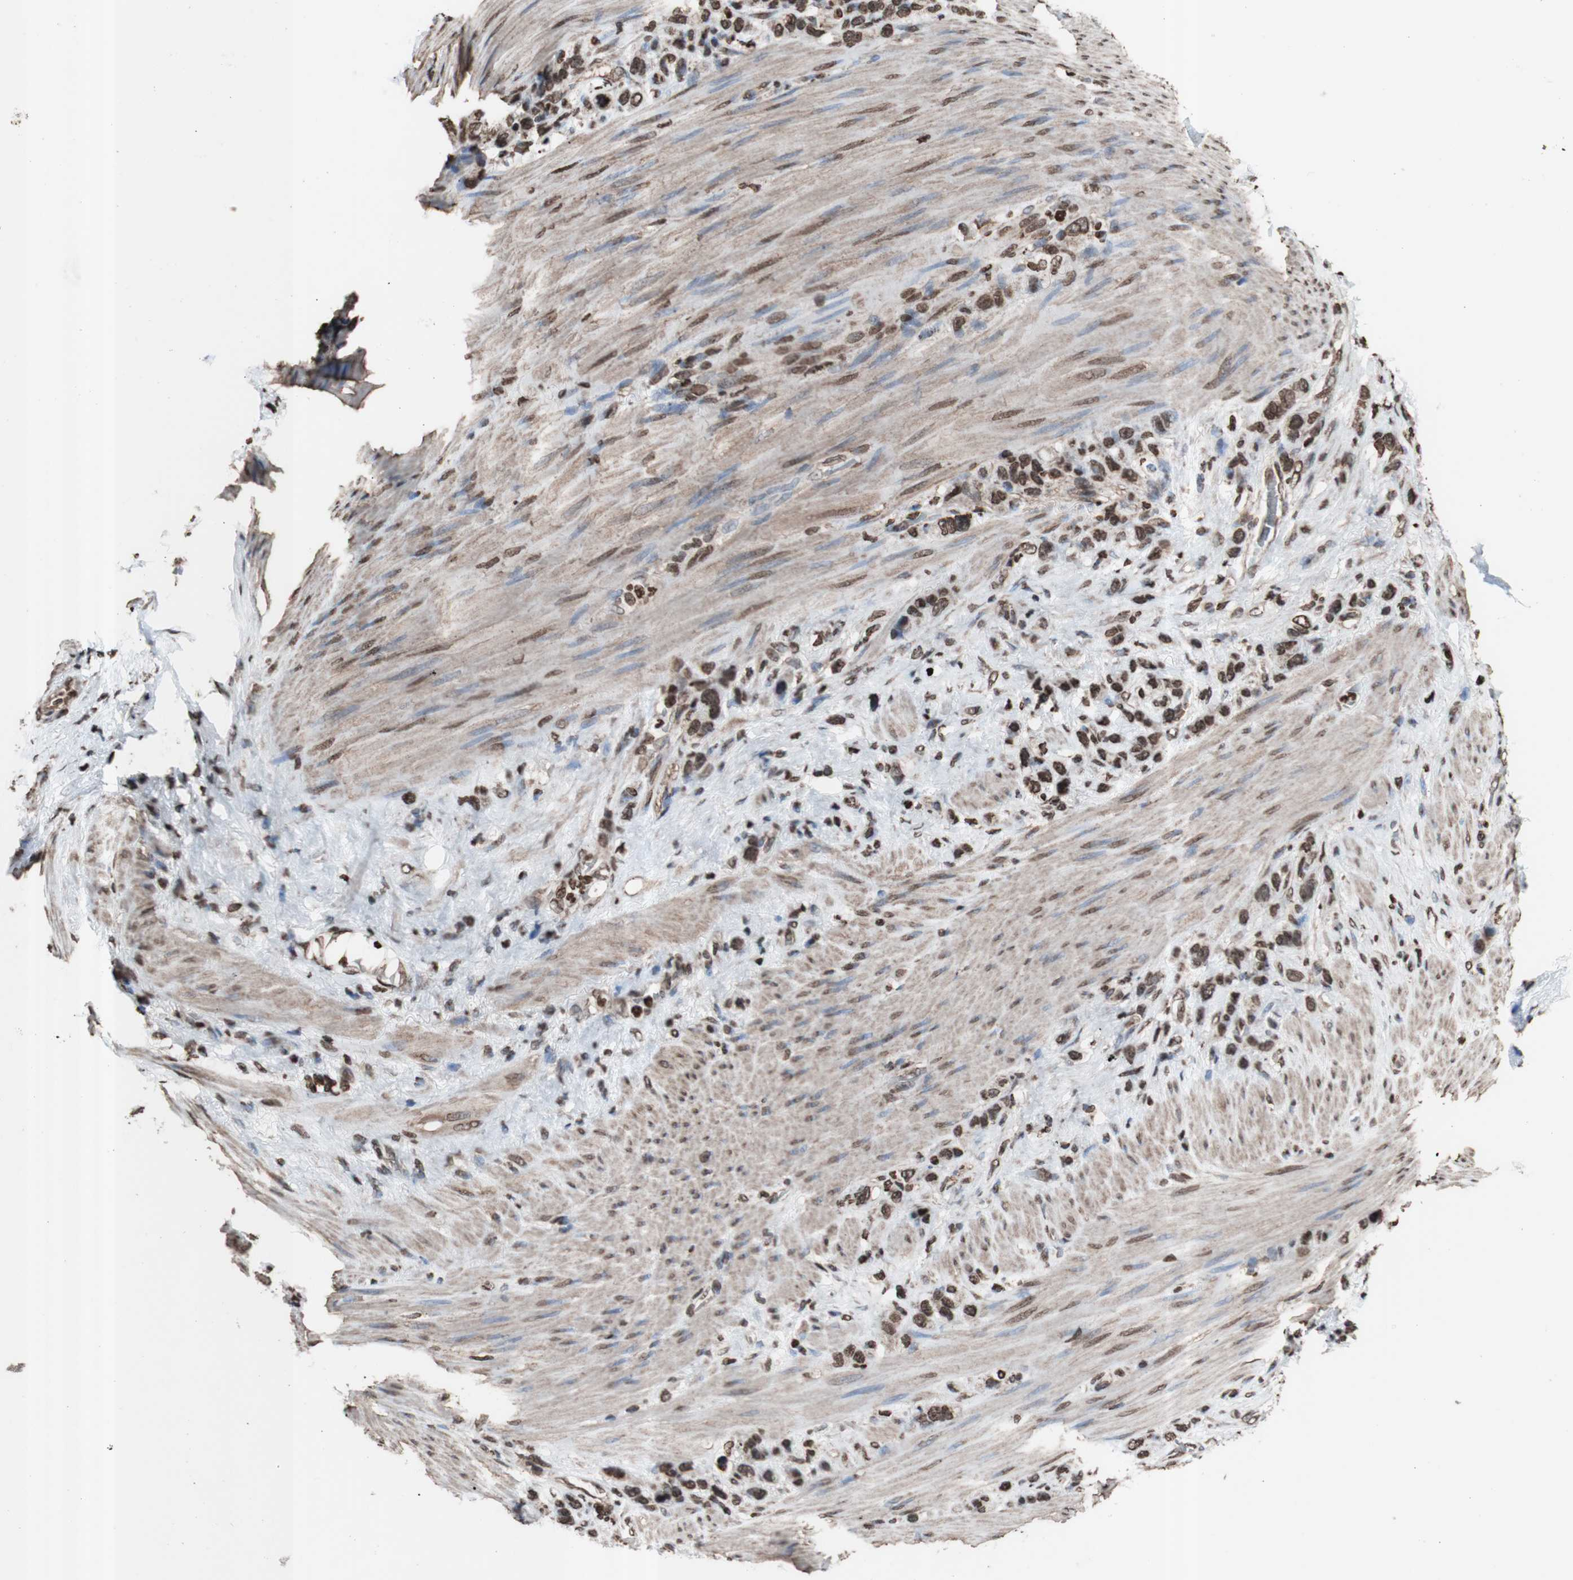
{"staining": {"intensity": "strong", "quantity": ">75%", "location": "nuclear"}, "tissue": "stomach cancer", "cell_type": "Tumor cells", "image_type": "cancer", "snomed": [{"axis": "morphology", "description": "Adenocarcinoma, NOS"}, {"axis": "morphology", "description": "Adenocarcinoma, High grade"}, {"axis": "topography", "description": "Stomach, upper"}, {"axis": "topography", "description": "Stomach, lower"}], "caption": "An immunohistochemistry (IHC) micrograph of tumor tissue is shown. Protein staining in brown highlights strong nuclear positivity in stomach adenocarcinoma within tumor cells.", "gene": "SNAI2", "patient": {"sex": "female", "age": 65}}